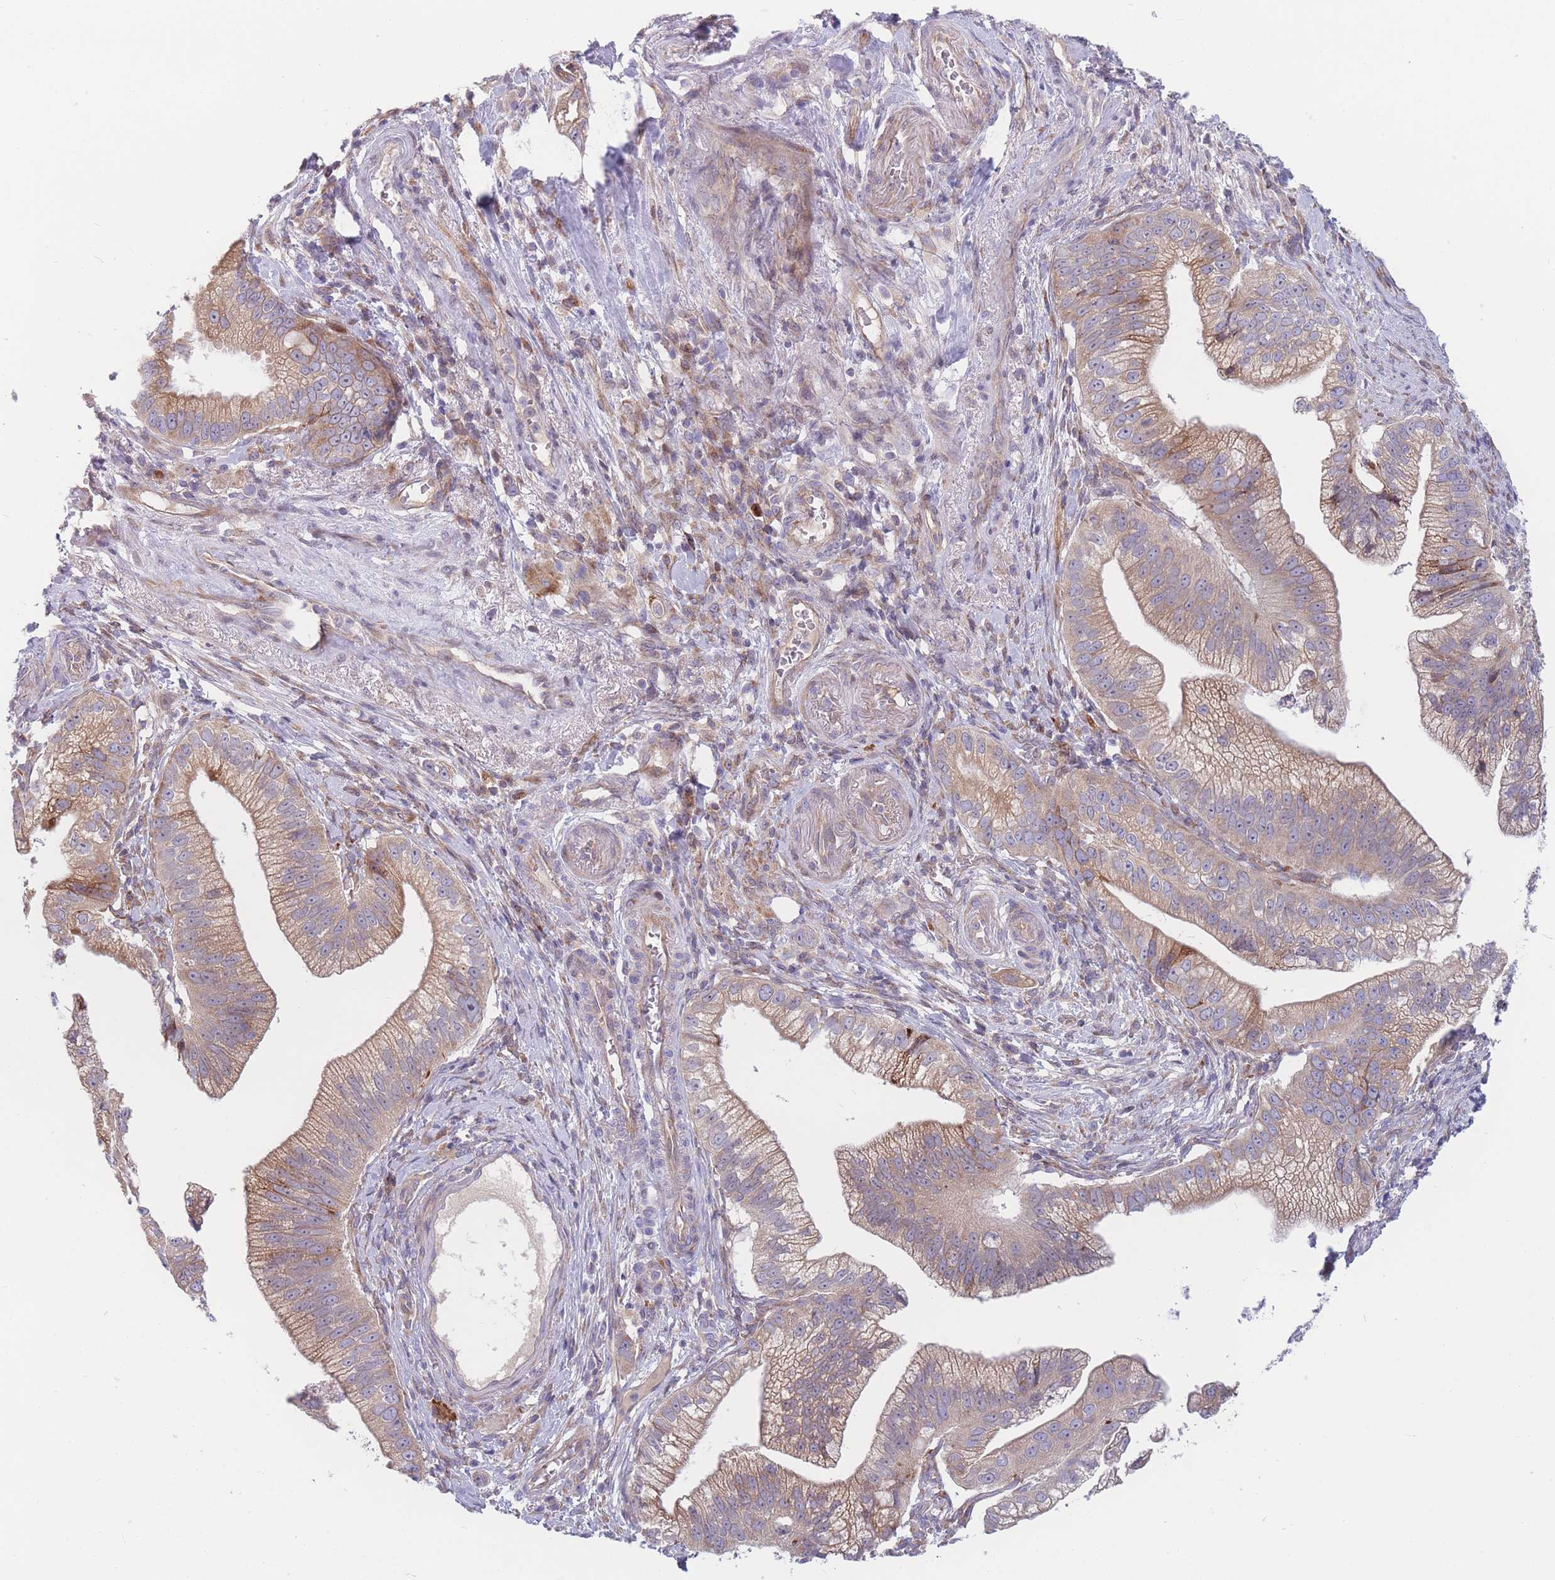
{"staining": {"intensity": "moderate", "quantity": ">75%", "location": "cytoplasmic/membranous"}, "tissue": "pancreatic cancer", "cell_type": "Tumor cells", "image_type": "cancer", "snomed": [{"axis": "morphology", "description": "Adenocarcinoma, NOS"}, {"axis": "topography", "description": "Pancreas"}], "caption": "A brown stain labels moderate cytoplasmic/membranous positivity of a protein in human pancreatic cancer (adenocarcinoma) tumor cells. Using DAB (brown) and hematoxylin (blue) stains, captured at high magnification using brightfield microscopy.", "gene": "TMEM131L", "patient": {"sex": "male", "age": 70}}